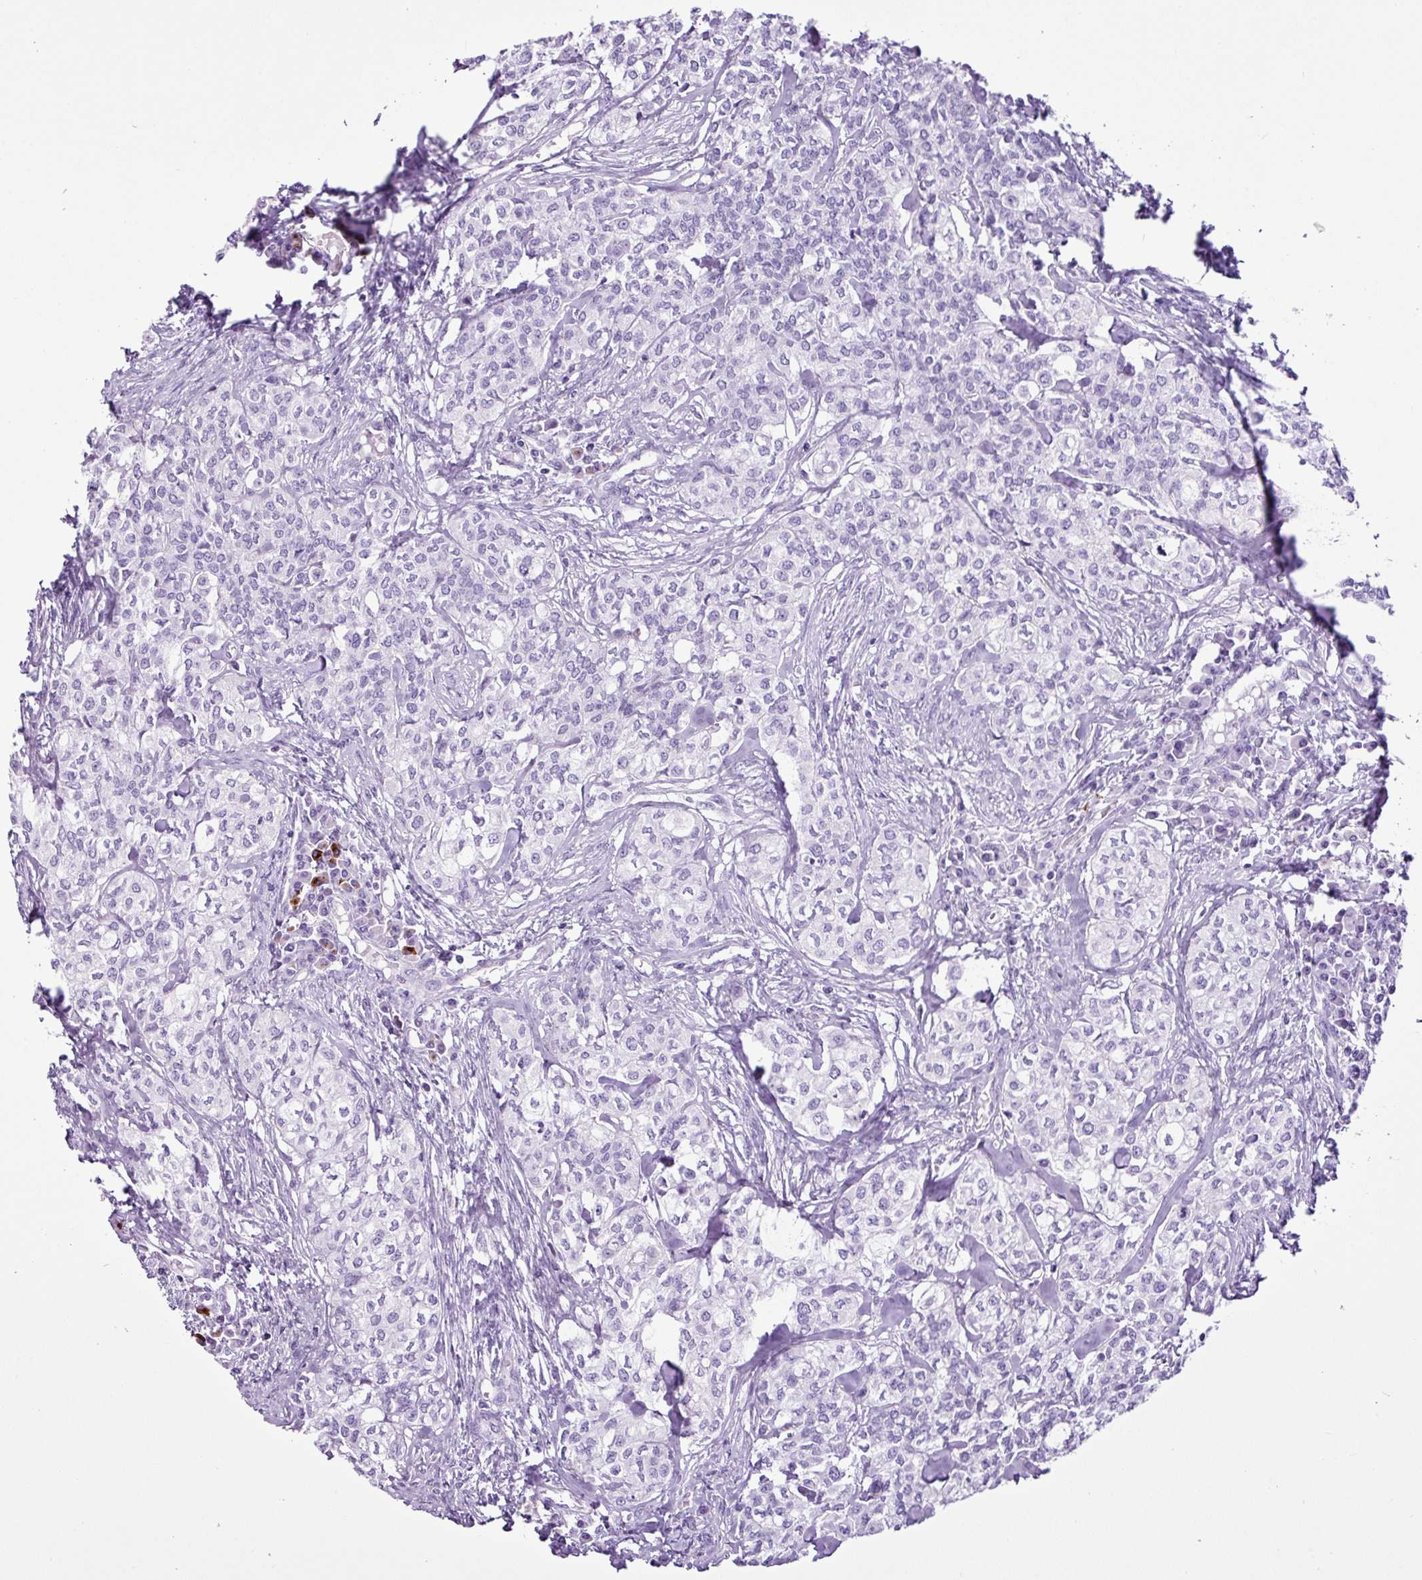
{"staining": {"intensity": "negative", "quantity": "none", "location": "none"}, "tissue": "head and neck cancer", "cell_type": "Tumor cells", "image_type": "cancer", "snomed": [{"axis": "morphology", "description": "Adenocarcinoma, NOS"}, {"axis": "topography", "description": "Head-Neck"}], "caption": "The IHC image has no significant expression in tumor cells of head and neck adenocarcinoma tissue.", "gene": "LILRB4", "patient": {"sex": "male", "age": 81}}